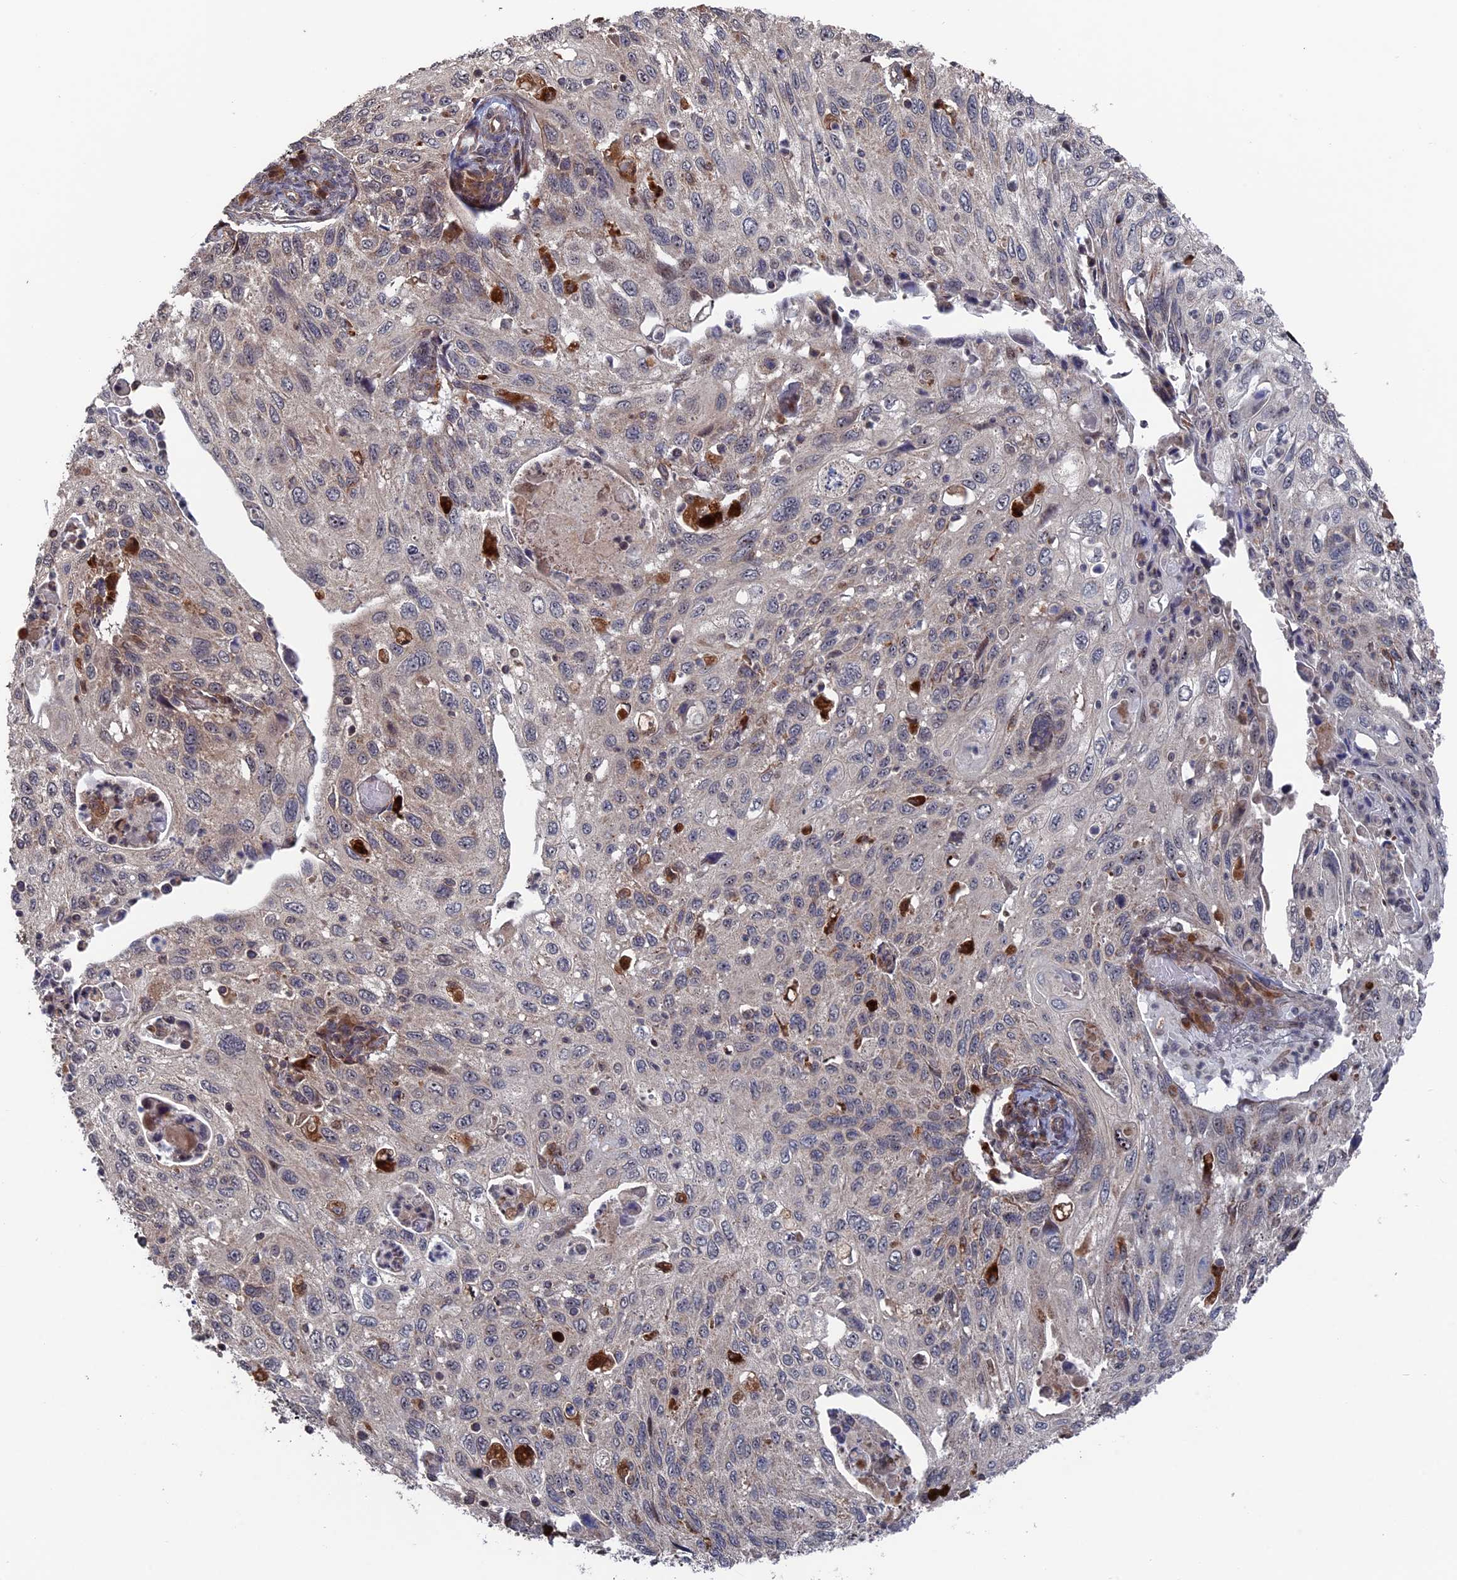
{"staining": {"intensity": "weak", "quantity": "<25%", "location": "cytoplasmic/membranous"}, "tissue": "cervical cancer", "cell_type": "Tumor cells", "image_type": "cancer", "snomed": [{"axis": "morphology", "description": "Squamous cell carcinoma, NOS"}, {"axis": "topography", "description": "Cervix"}], "caption": "An immunohistochemistry (IHC) image of cervical cancer (squamous cell carcinoma) is shown. There is no staining in tumor cells of cervical cancer (squamous cell carcinoma).", "gene": "PLA2G15", "patient": {"sex": "female", "age": 70}}